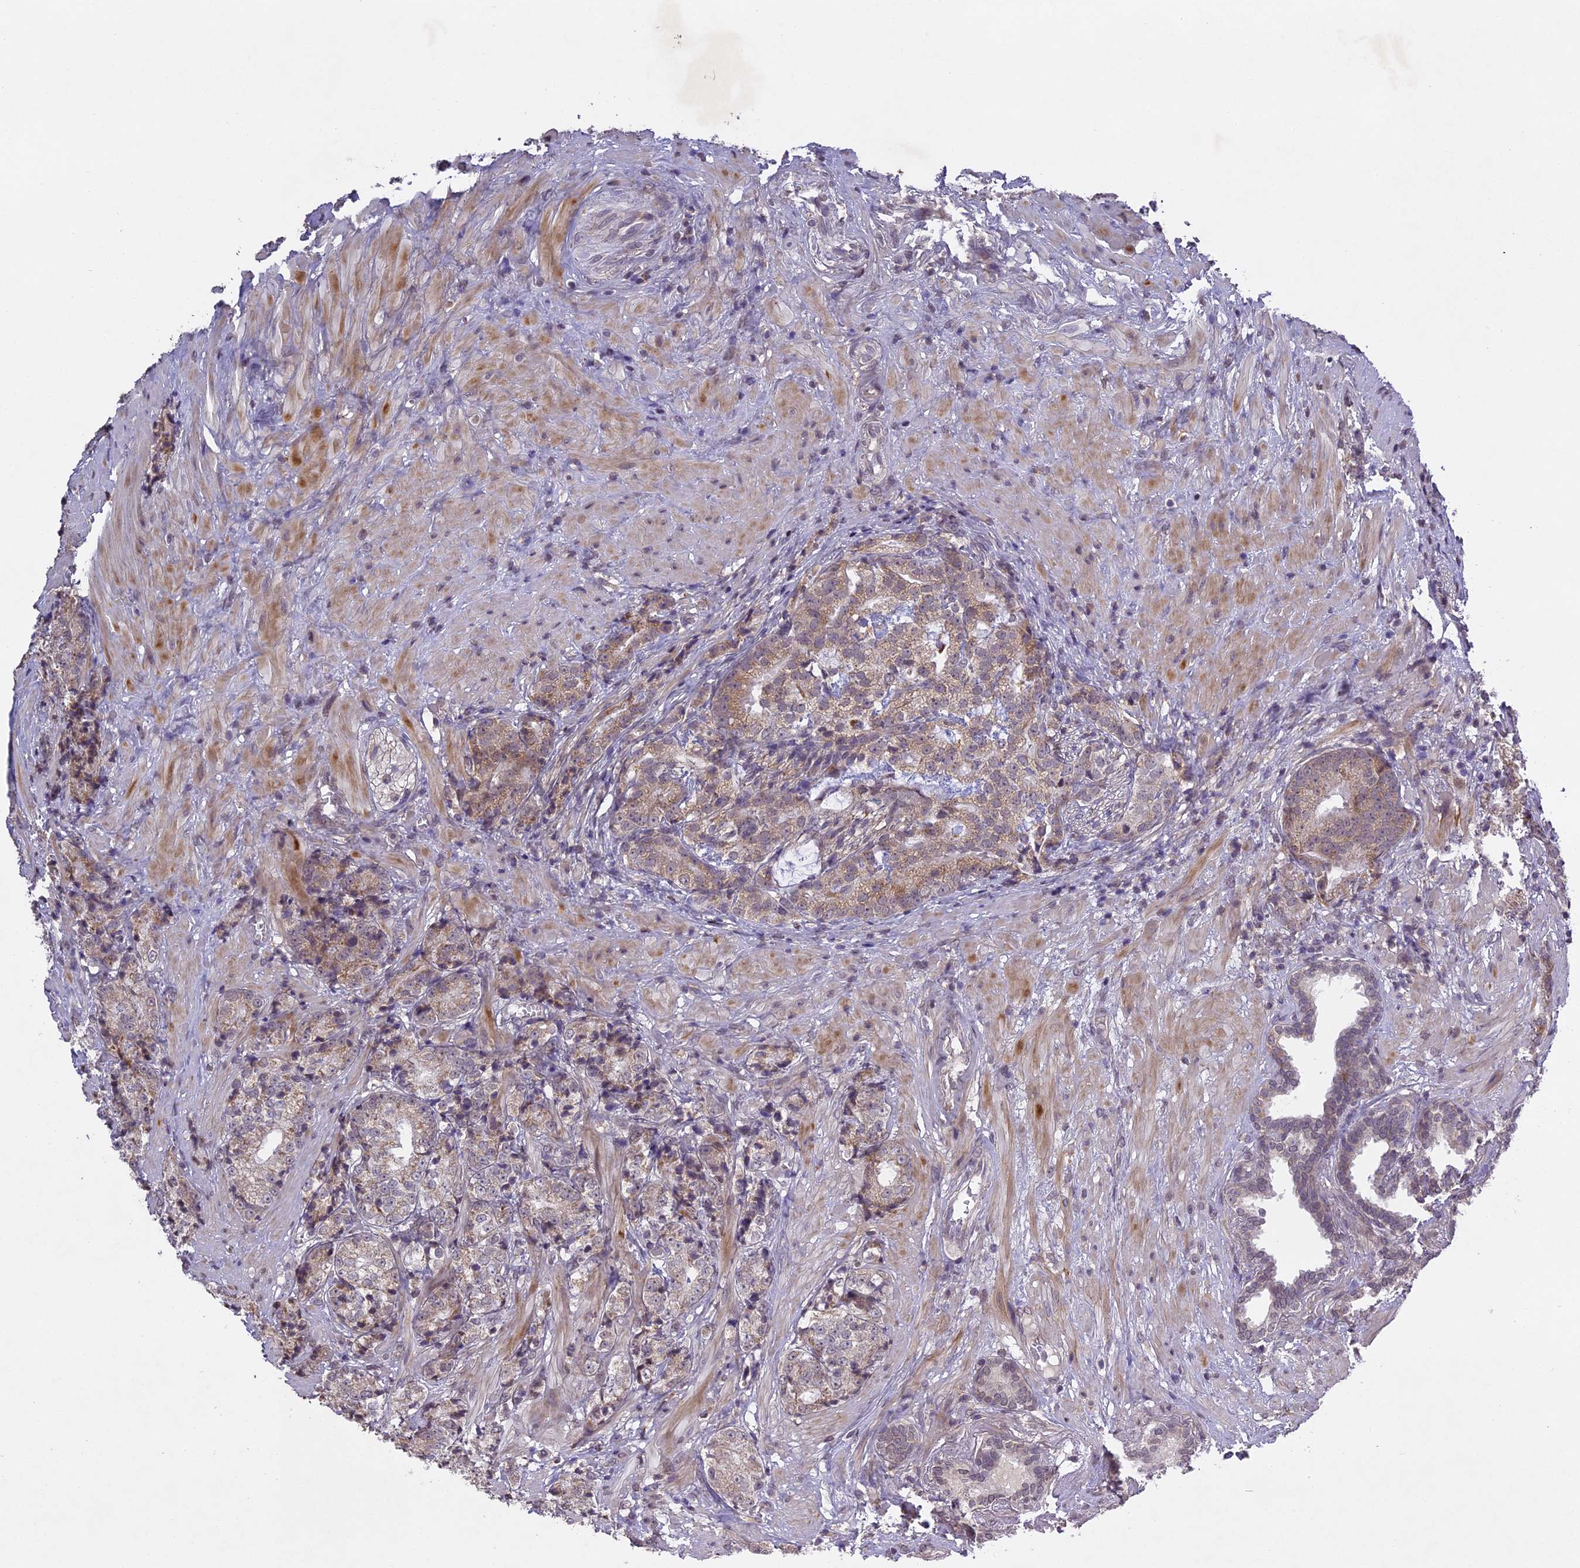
{"staining": {"intensity": "weak", "quantity": "25%-75%", "location": "cytoplasmic/membranous"}, "tissue": "prostate cancer", "cell_type": "Tumor cells", "image_type": "cancer", "snomed": [{"axis": "morphology", "description": "Adenocarcinoma, High grade"}, {"axis": "topography", "description": "Prostate"}], "caption": "Approximately 25%-75% of tumor cells in adenocarcinoma (high-grade) (prostate) exhibit weak cytoplasmic/membranous protein staining as visualized by brown immunohistochemical staining.", "gene": "ERG28", "patient": {"sex": "male", "age": 69}}